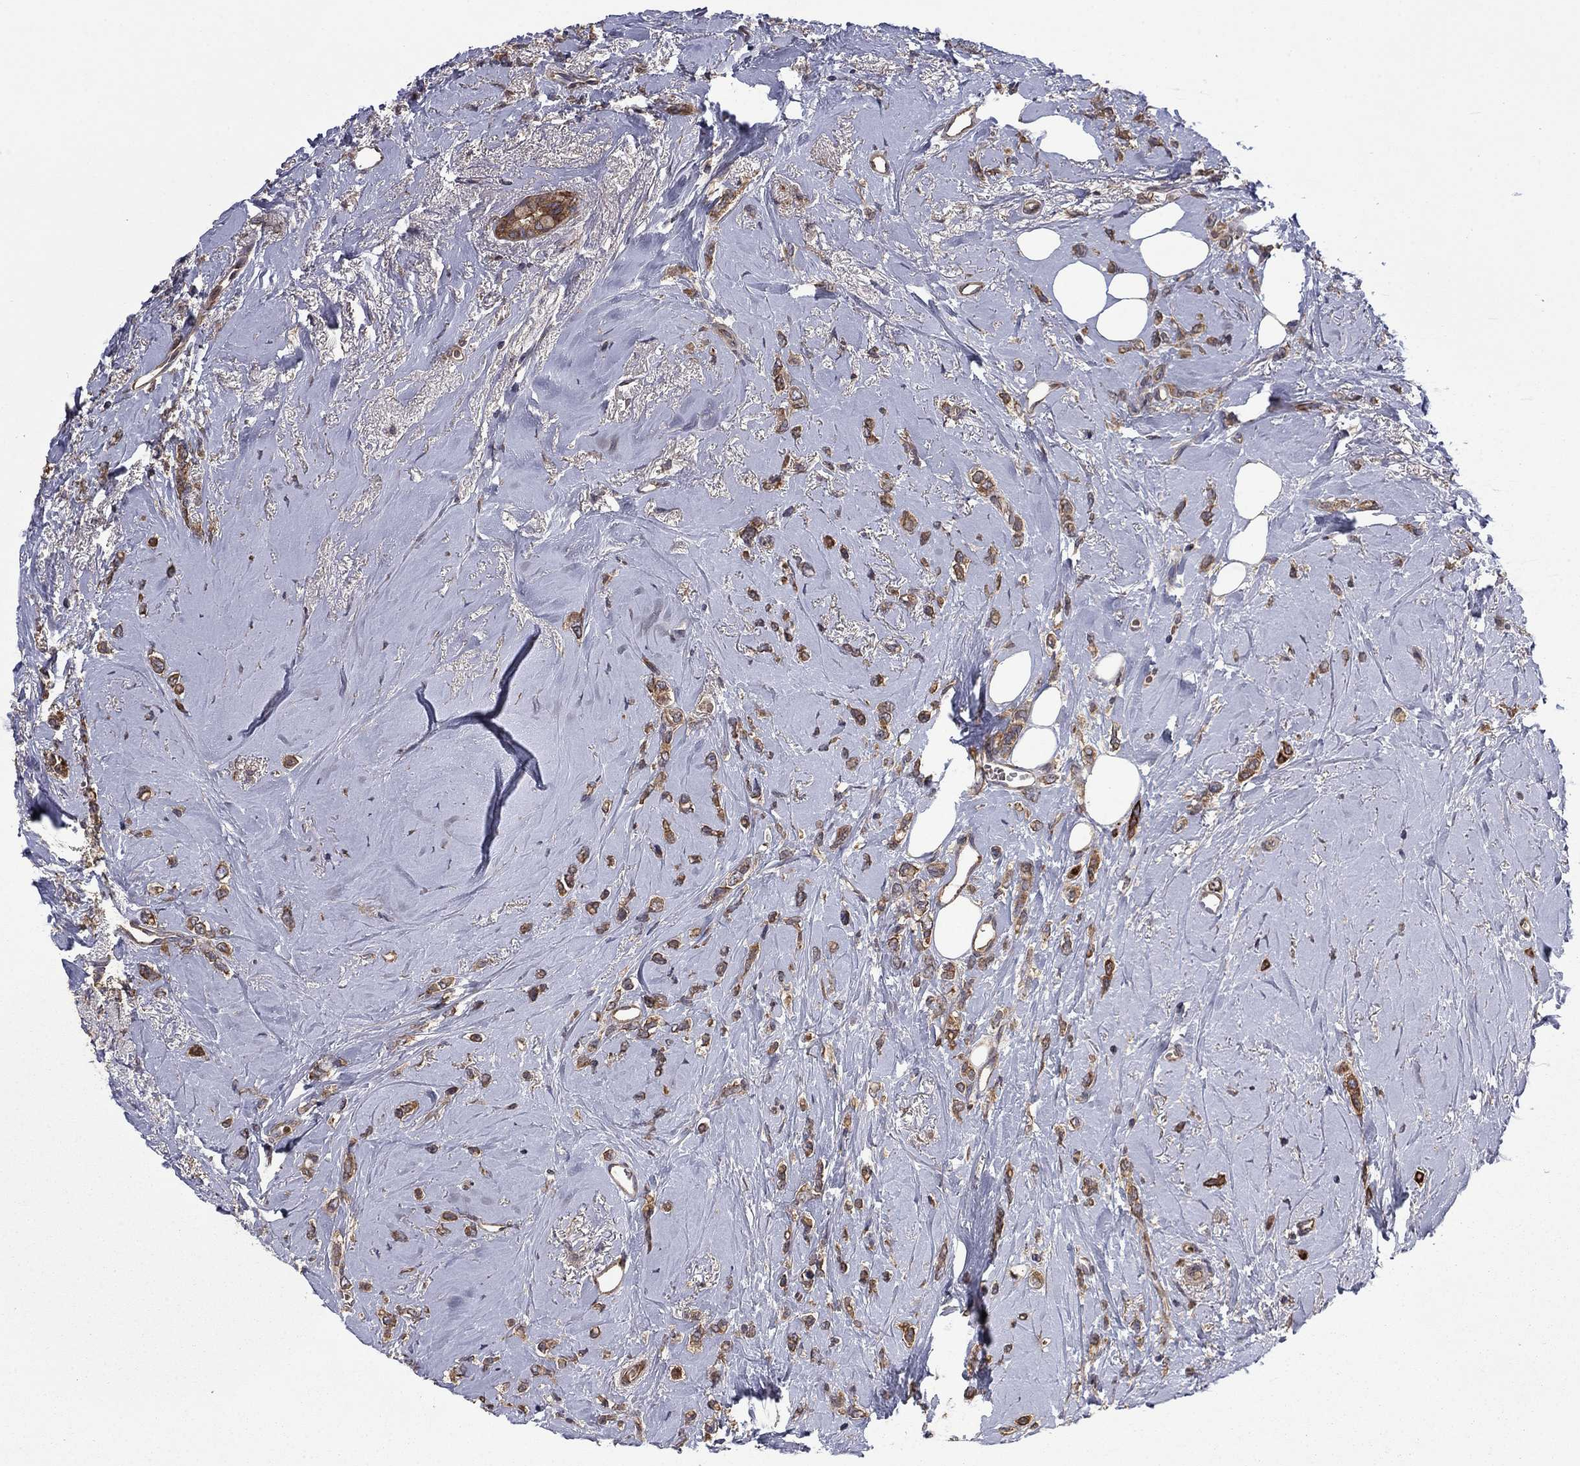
{"staining": {"intensity": "moderate", "quantity": ">75%", "location": "cytoplasmic/membranous"}, "tissue": "breast cancer", "cell_type": "Tumor cells", "image_type": "cancer", "snomed": [{"axis": "morphology", "description": "Lobular carcinoma"}, {"axis": "topography", "description": "Breast"}], "caption": "The image shows immunohistochemical staining of breast lobular carcinoma. There is moderate cytoplasmic/membranous positivity is appreciated in approximately >75% of tumor cells. (DAB IHC with brightfield microscopy, high magnification).", "gene": "HDAC4", "patient": {"sex": "female", "age": 66}}